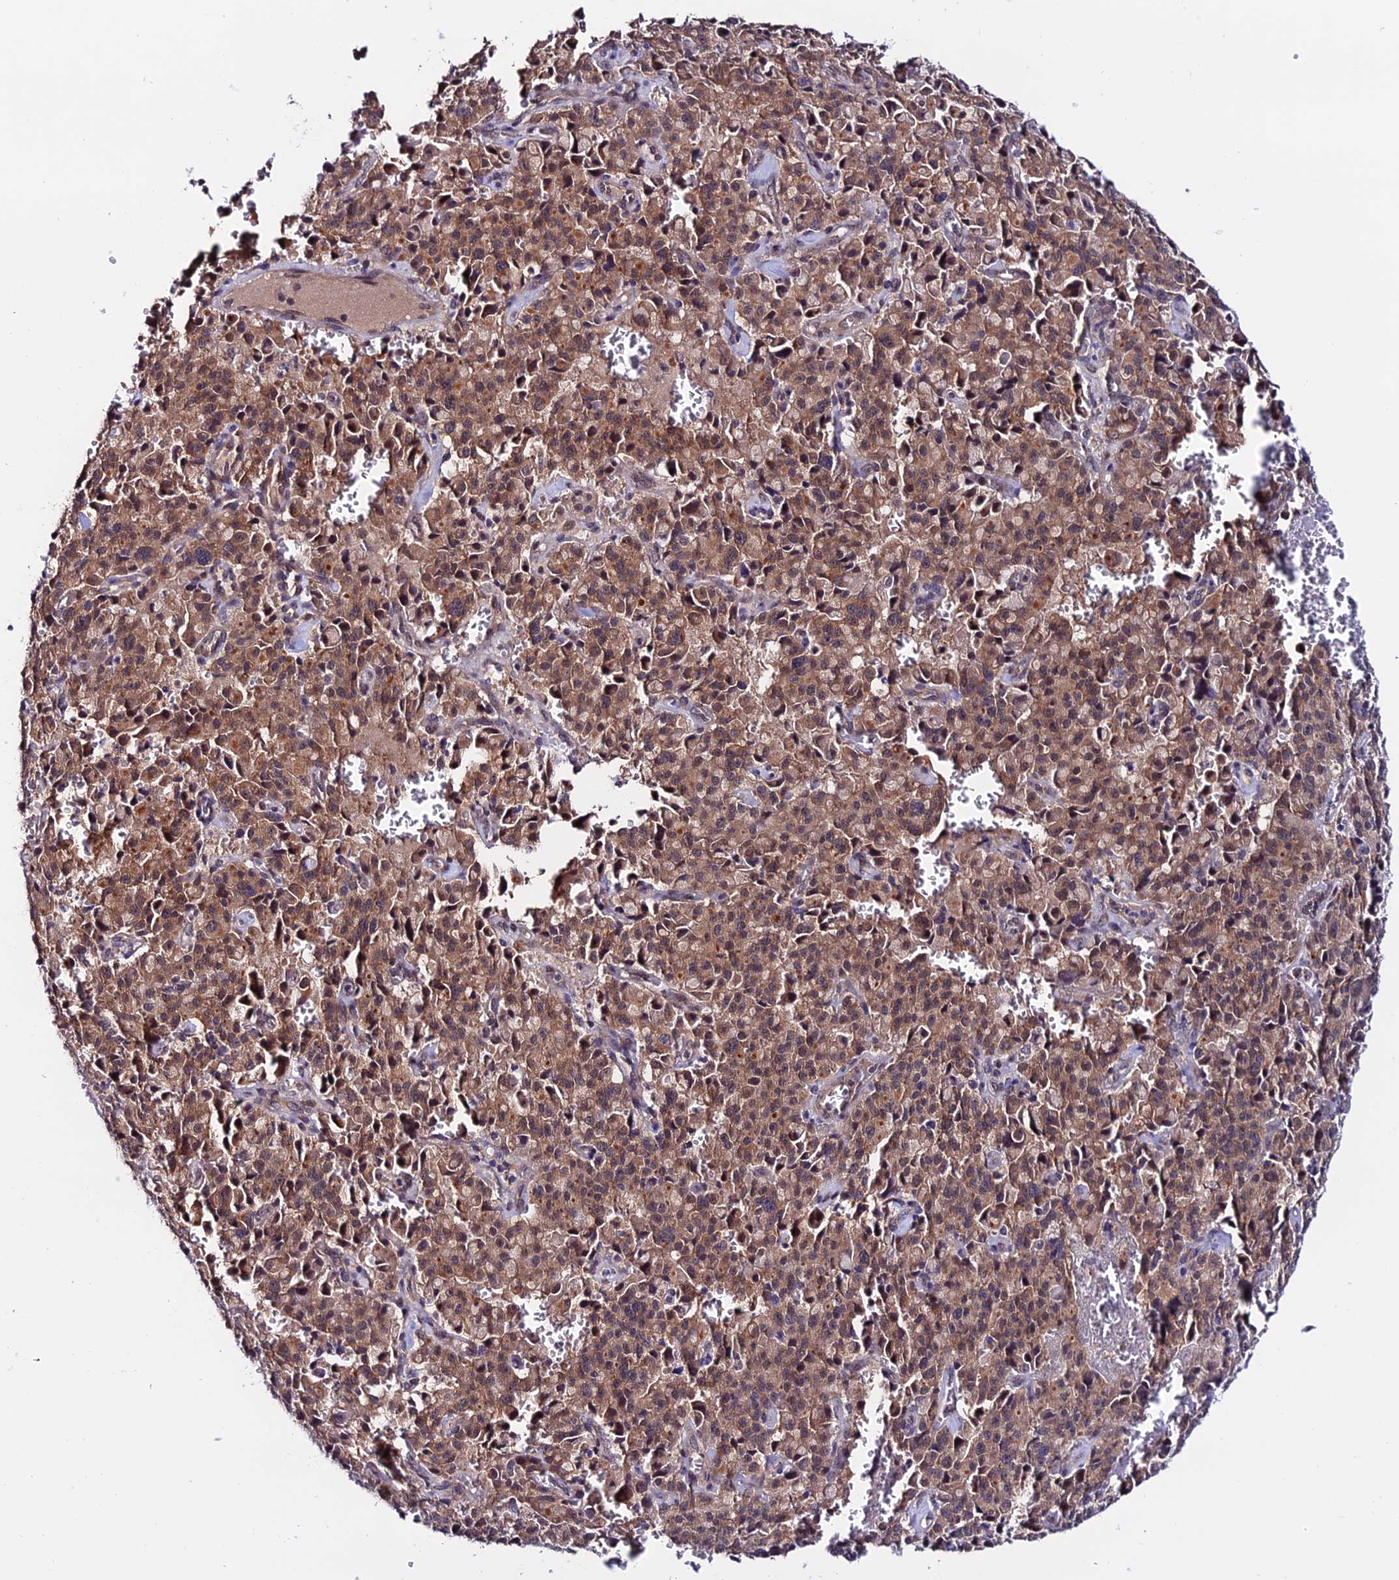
{"staining": {"intensity": "moderate", "quantity": ">75%", "location": "cytoplasmic/membranous,nuclear"}, "tissue": "pancreatic cancer", "cell_type": "Tumor cells", "image_type": "cancer", "snomed": [{"axis": "morphology", "description": "Adenocarcinoma, NOS"}, {"axis": "topography", "description": "Pancreas"}], "caption": "Adenocarcinoma (pancreatic) was stained to show a protein in brown. There is medium levels of moderate cytoplasmic/membranous and nuclear staining in about >75% of tumor cells. The staining is performed using DAB brown chromogen to label protein expression. The nuclei are counter-stained blue using hematoxylin.", "gene": "FZD8", "patient": {"sex": "male", "age": 65}}